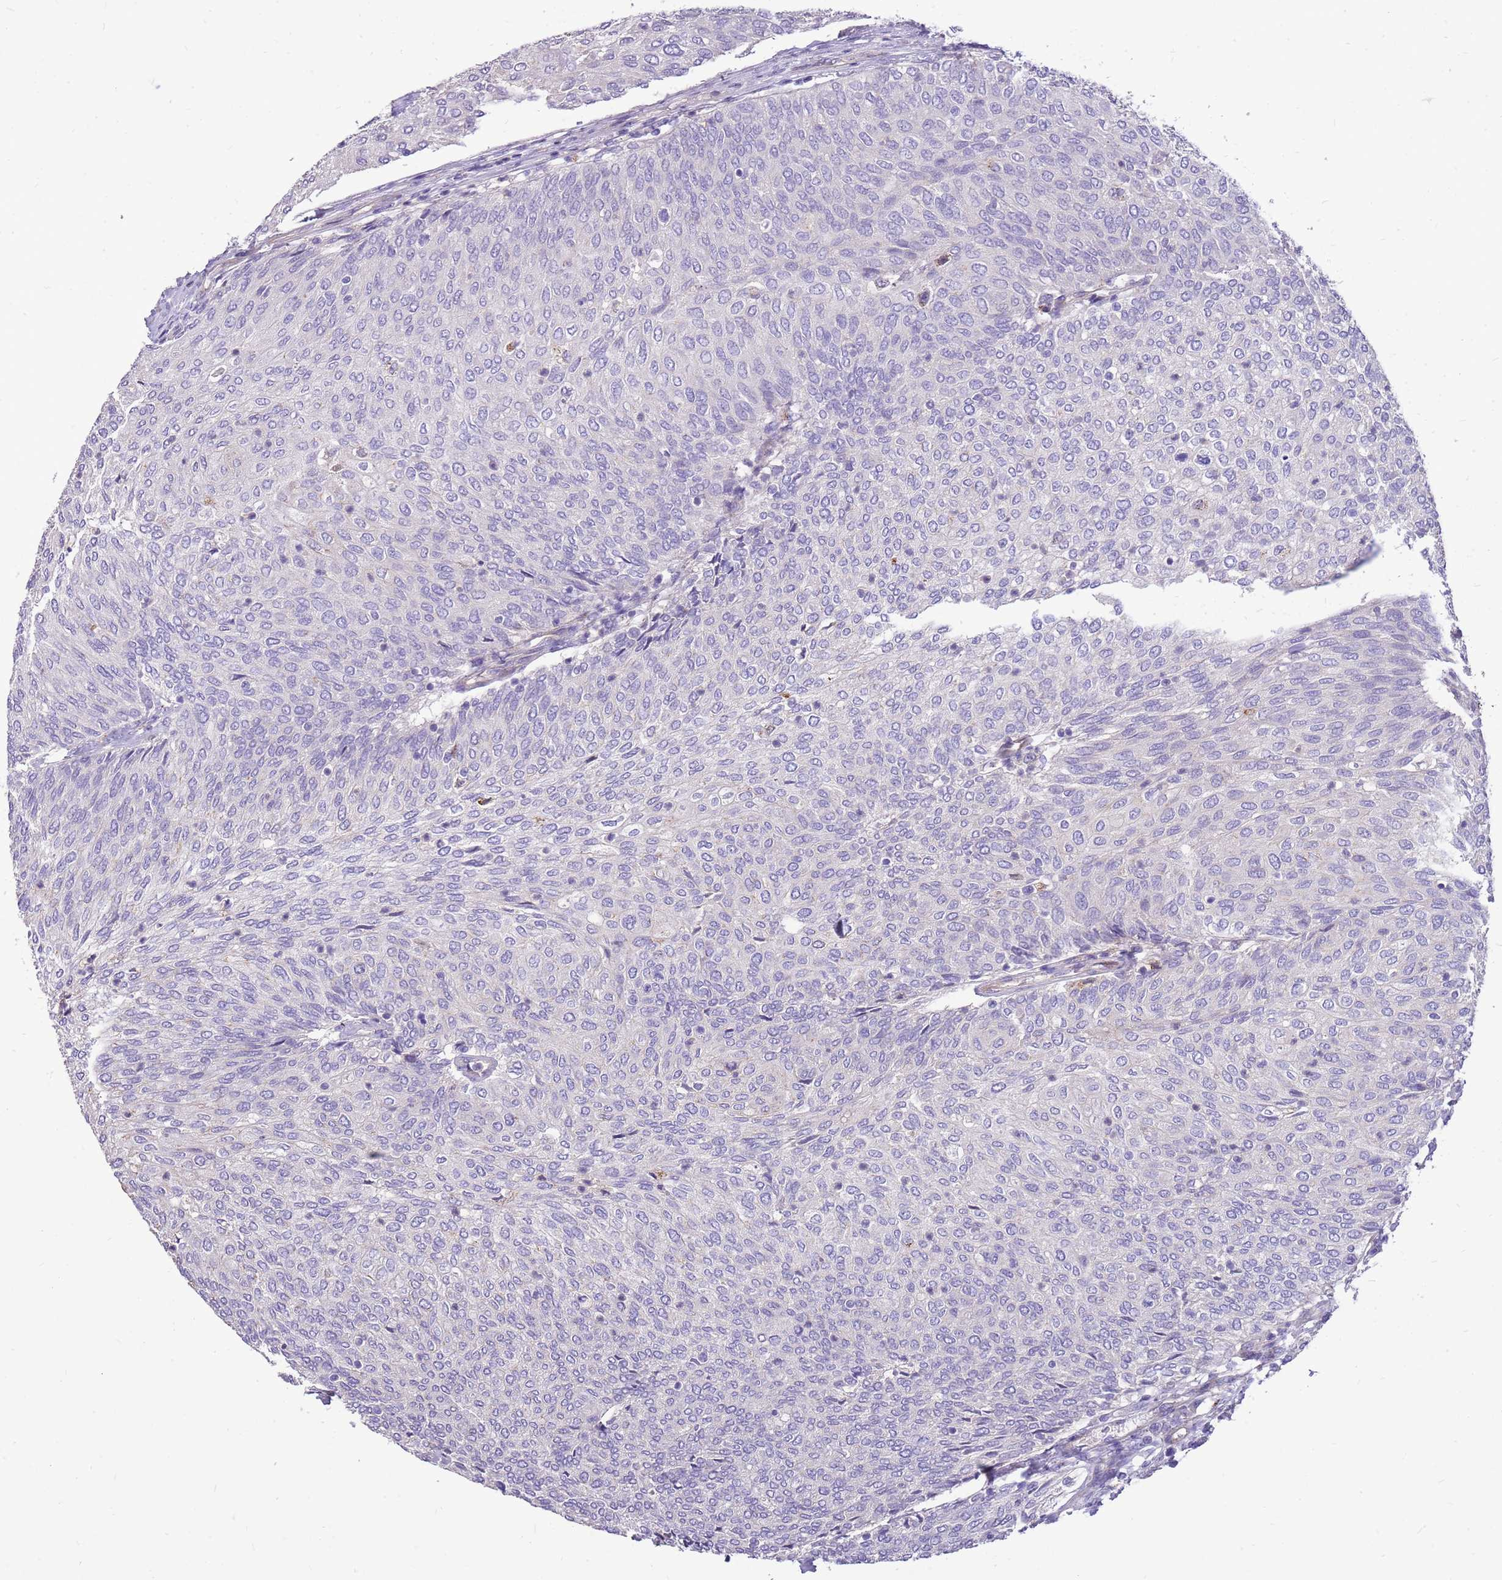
{"staining": {"intensity": "negative", "quantity": "none", "location": "none"}, "tissue": "urothelial cancer", "cell_type": "Tumor cells", "image_type": "cancer", "snomed": [{"axis": "morphology", "description": "Urothelial carcinoma, Low grade"}, {"axis": "topography", "description": "Urinary bladder"}], "caption": "A micrograph of low-grade urothelial carcinoma stained for a protein shows no brown staining in tumor cells.", "gene": "NTN4", "patient": {"sex": "female", "age": 79}}